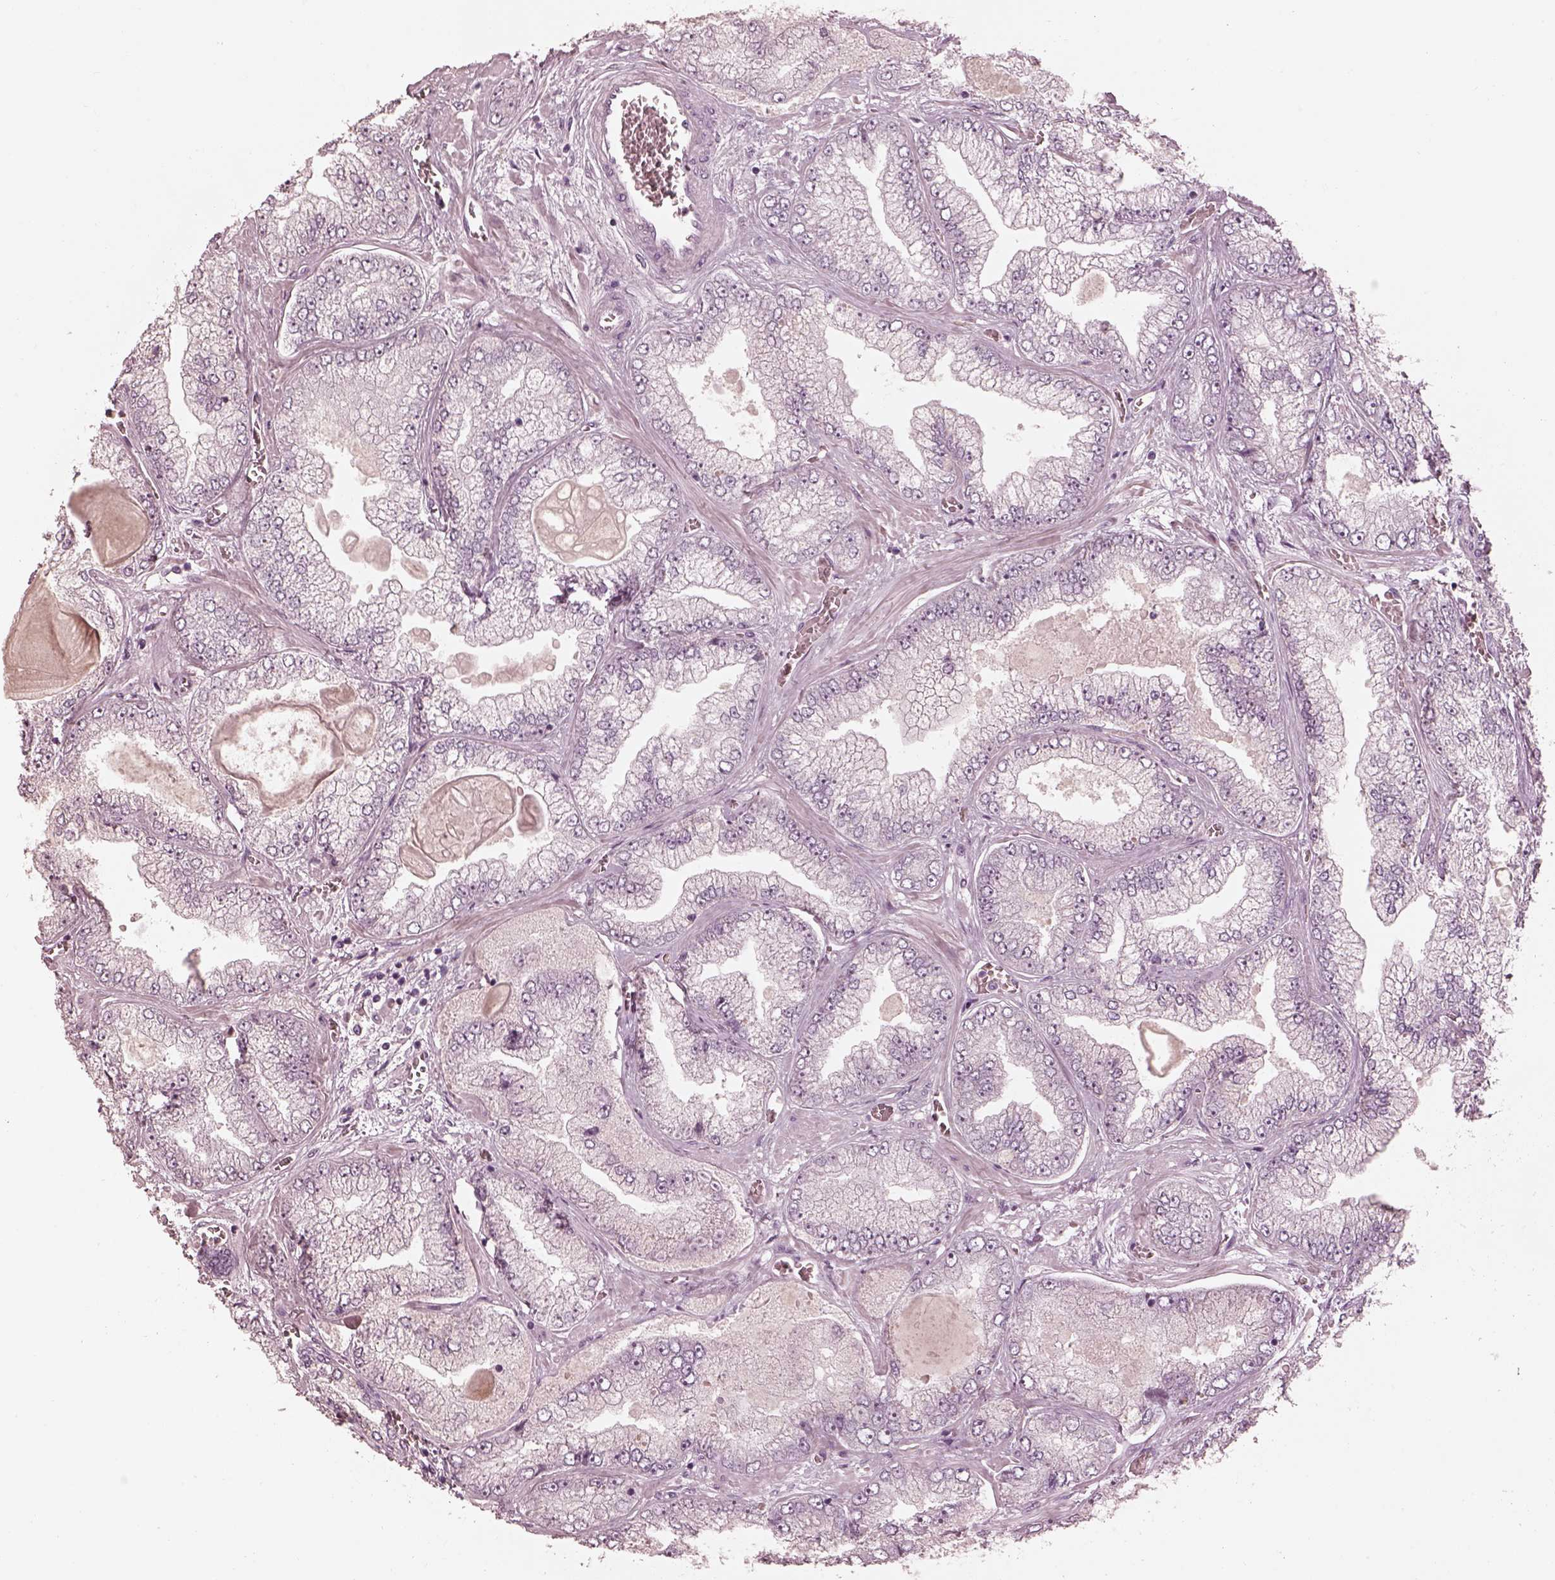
{"staining": {"intensity": "negative", "quantity": "none", "location": "none"}, "tissue": "prostate cancer", "cell_type": "Tumor cells", "image_type": "cancer", "snomed": [{"axis": "morphology", "description": "Adenocarcinoma, Low grade"}, {"axis": "topography", "description": "Prostate"}], "caption": "There is no significant expression in tumor cells of prostate cancer (low-grade adenocarcinoma). (DAB immunohistochemistry with hematoxylin counter stain).", "gene": "KCNA2", "patient": {"sex": "male", "age": 57}}